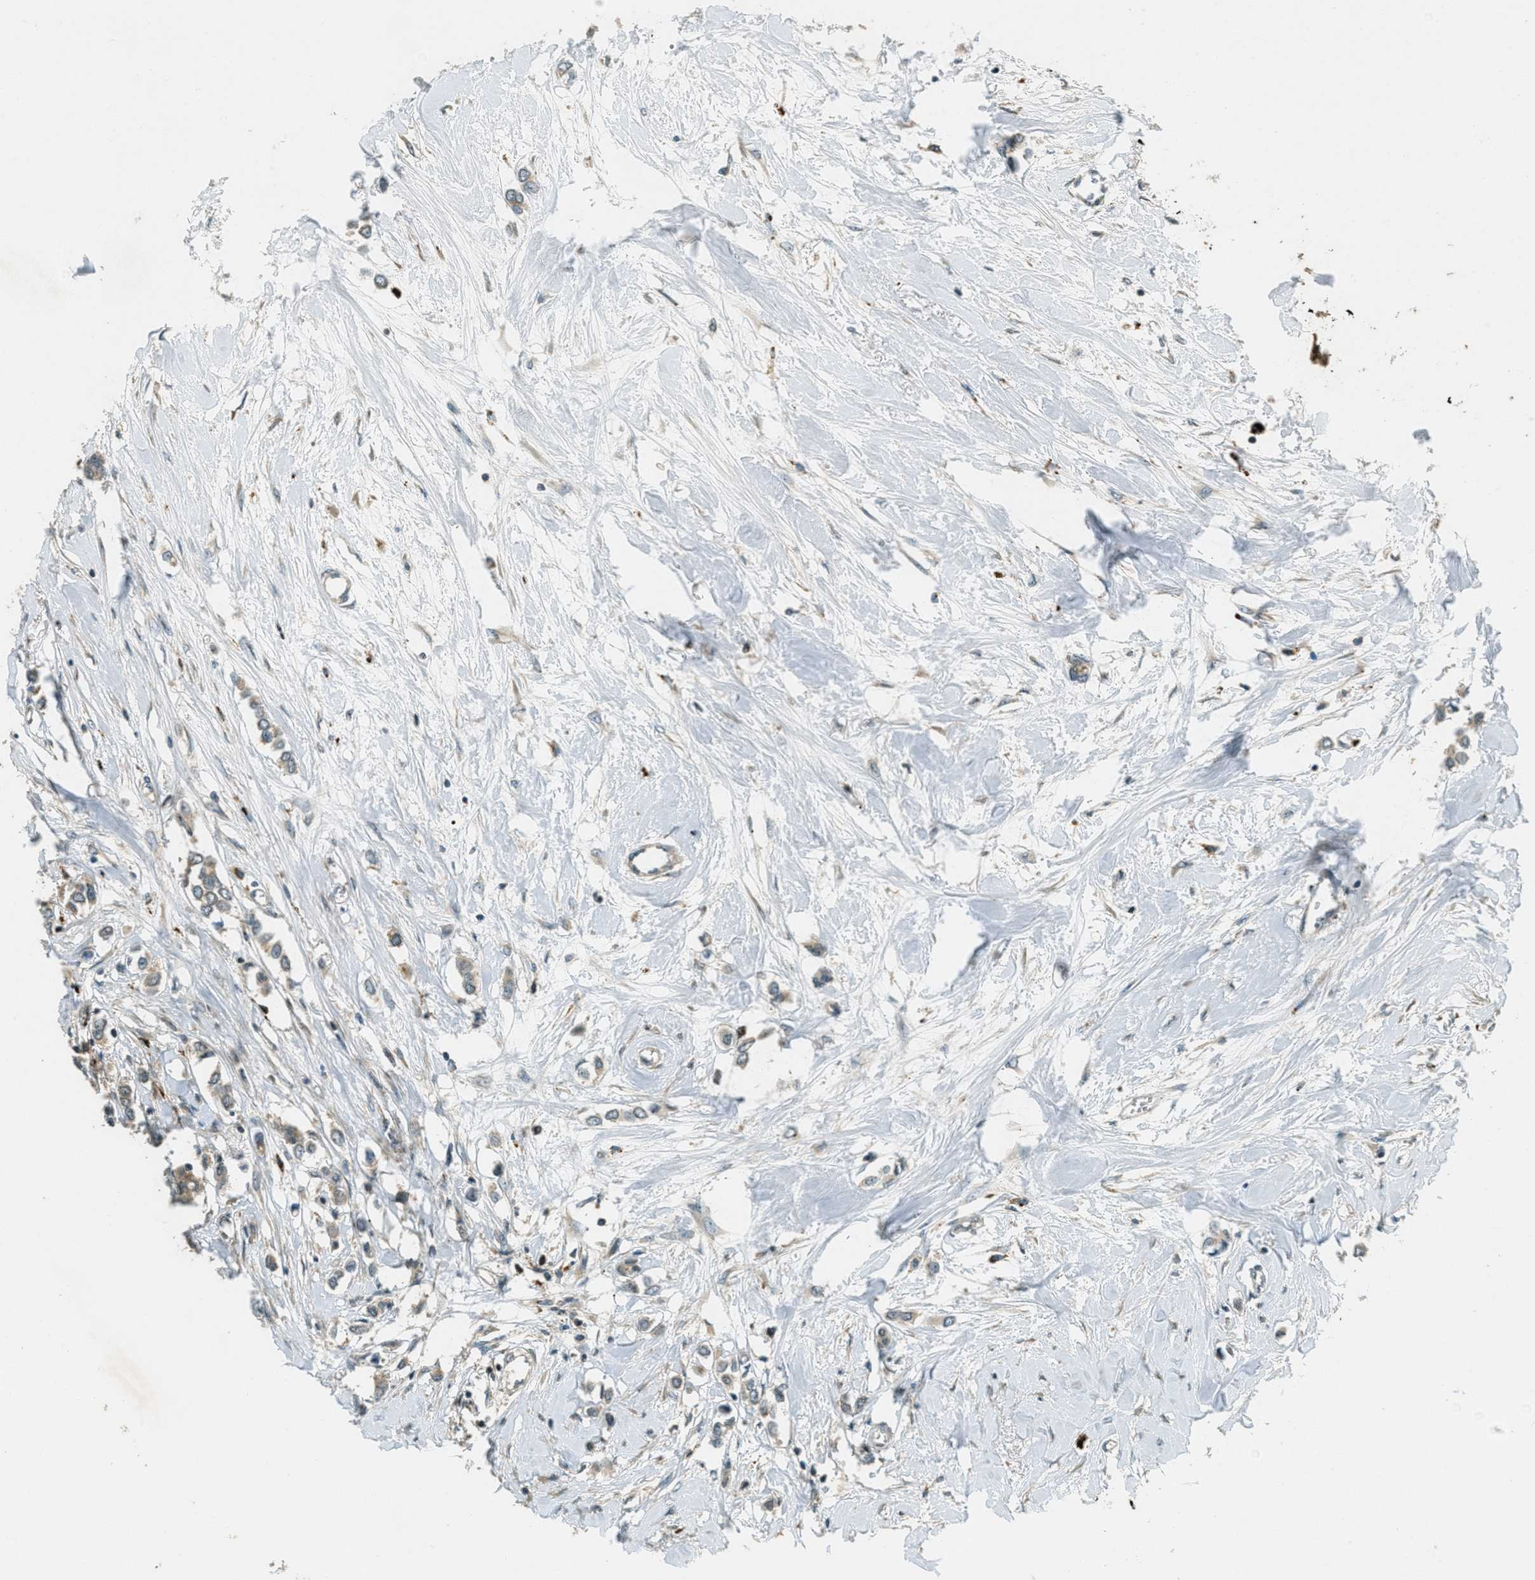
{"staining": {"intensity": "weak", "quantity": "<25%", "location": "cytoplasmic/membranous"}, "tissue": "breast cancer", "cell_type": "Tumor cells", "image_type": "cancer", "snomed": [{"axis": "morphology", "description": "Lobular carcinoma"}, {"axis": "topography", "description": "Breast"}], "caption": "The immunohistochemistry micrograph has no significant positivity in tumor cells of lobular carcinoma (breast) tissue. (DAB immunohistochemistry with hematoxylin counter stain).", "gene": "PTPN23", "patient": {"sex": "female", "age": 51}}